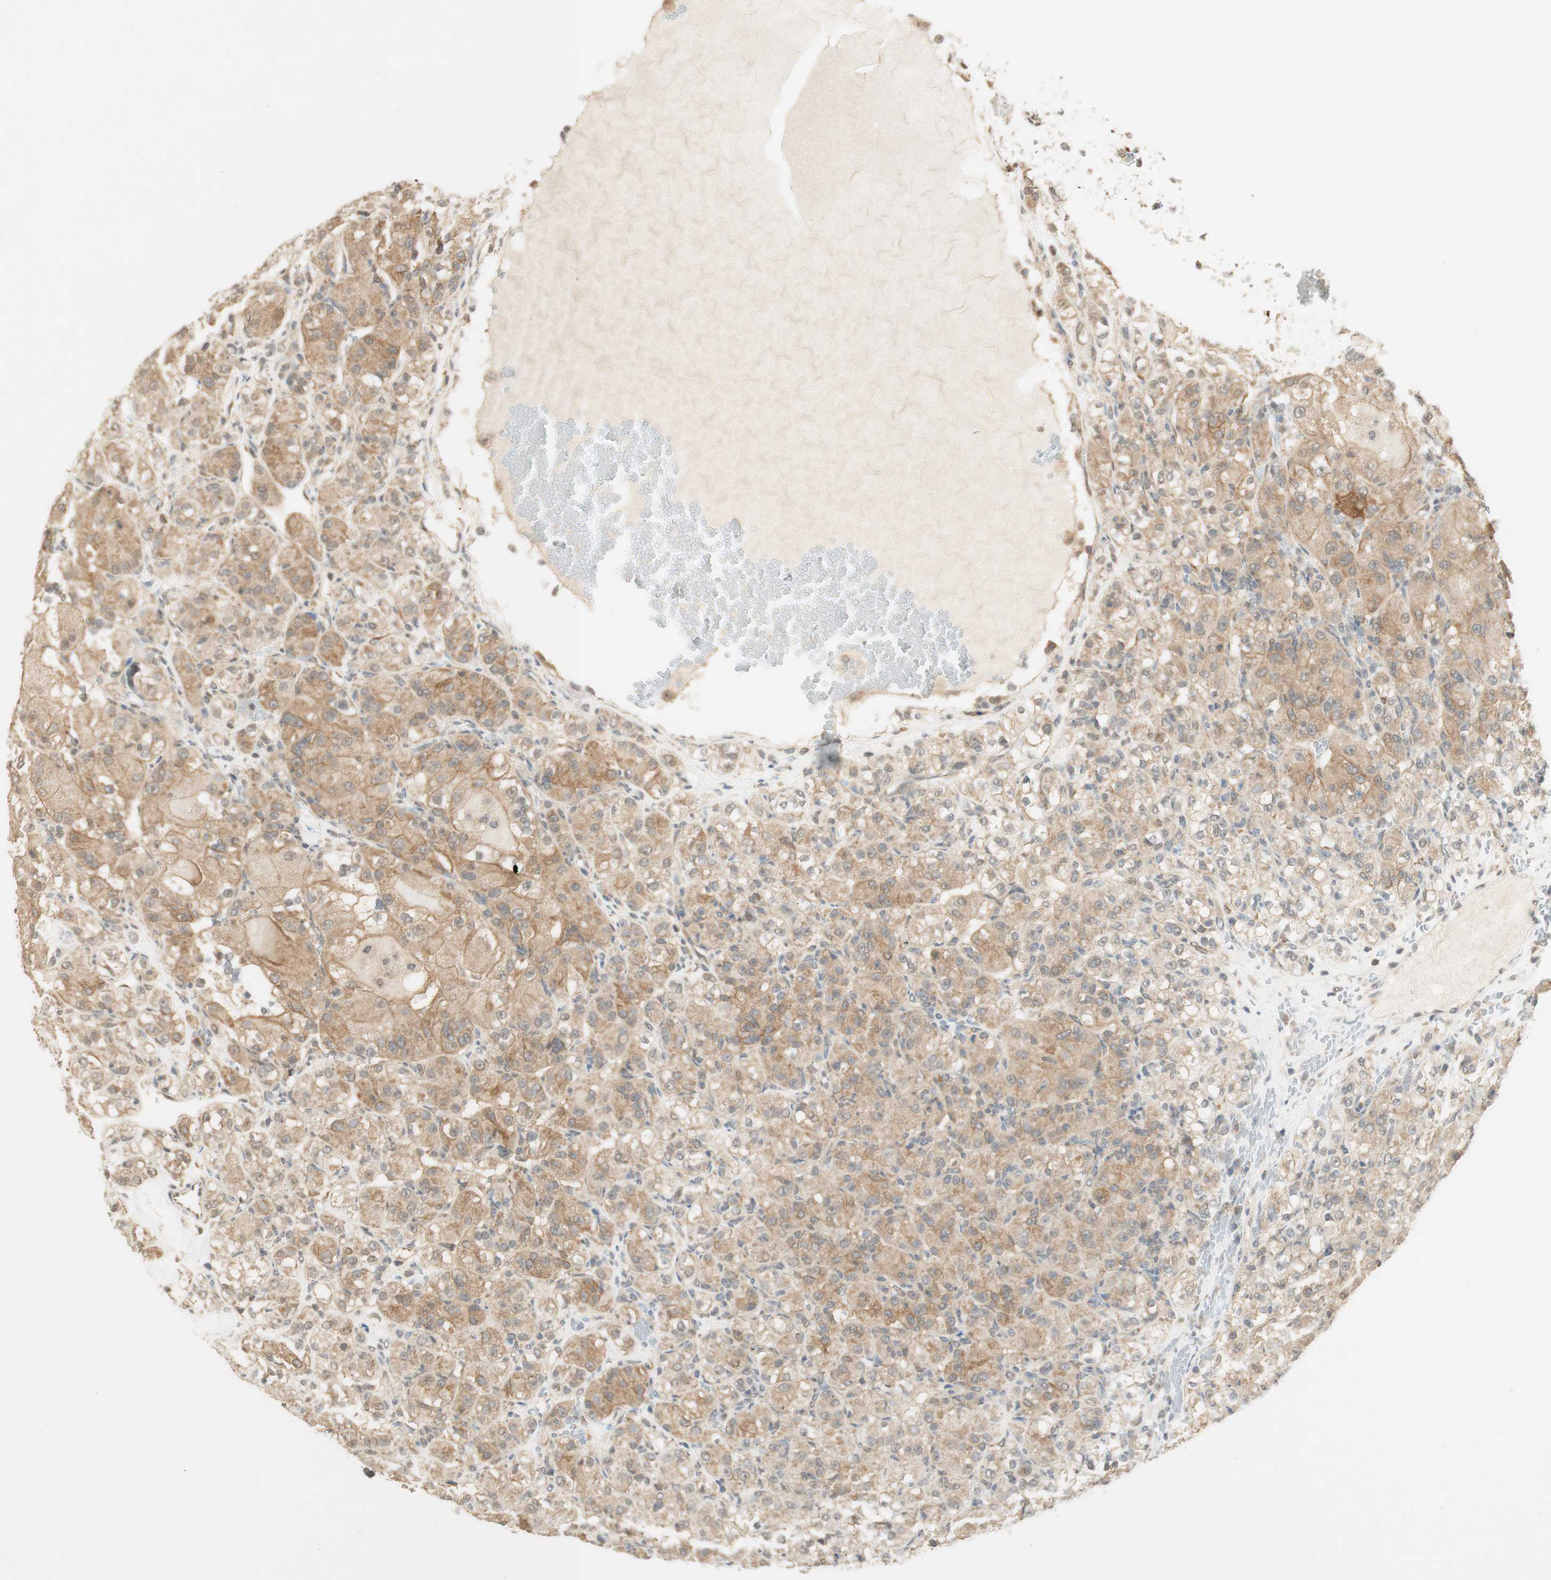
{"staining": {"intensity": "moderate", "quantity": ">75%", "location": "cytoplasmic/membranous"}, "tissue": "renal cancer", "cell_type": "Tumor cells", "image_type": "cancer", "snomed": [{"axis": "morphology", "description": "Adenocarcinoma, NOS"}, {"axis": "topography", "description": "Kidney"}], "caption": "Protein staining reveals moderate cytoplasmic/membranous staining in about >75% of tumor cells in adenocarcinoma (renal).", "gene": "SPINT2", "patient": {"sex": "male", "age": 61}}